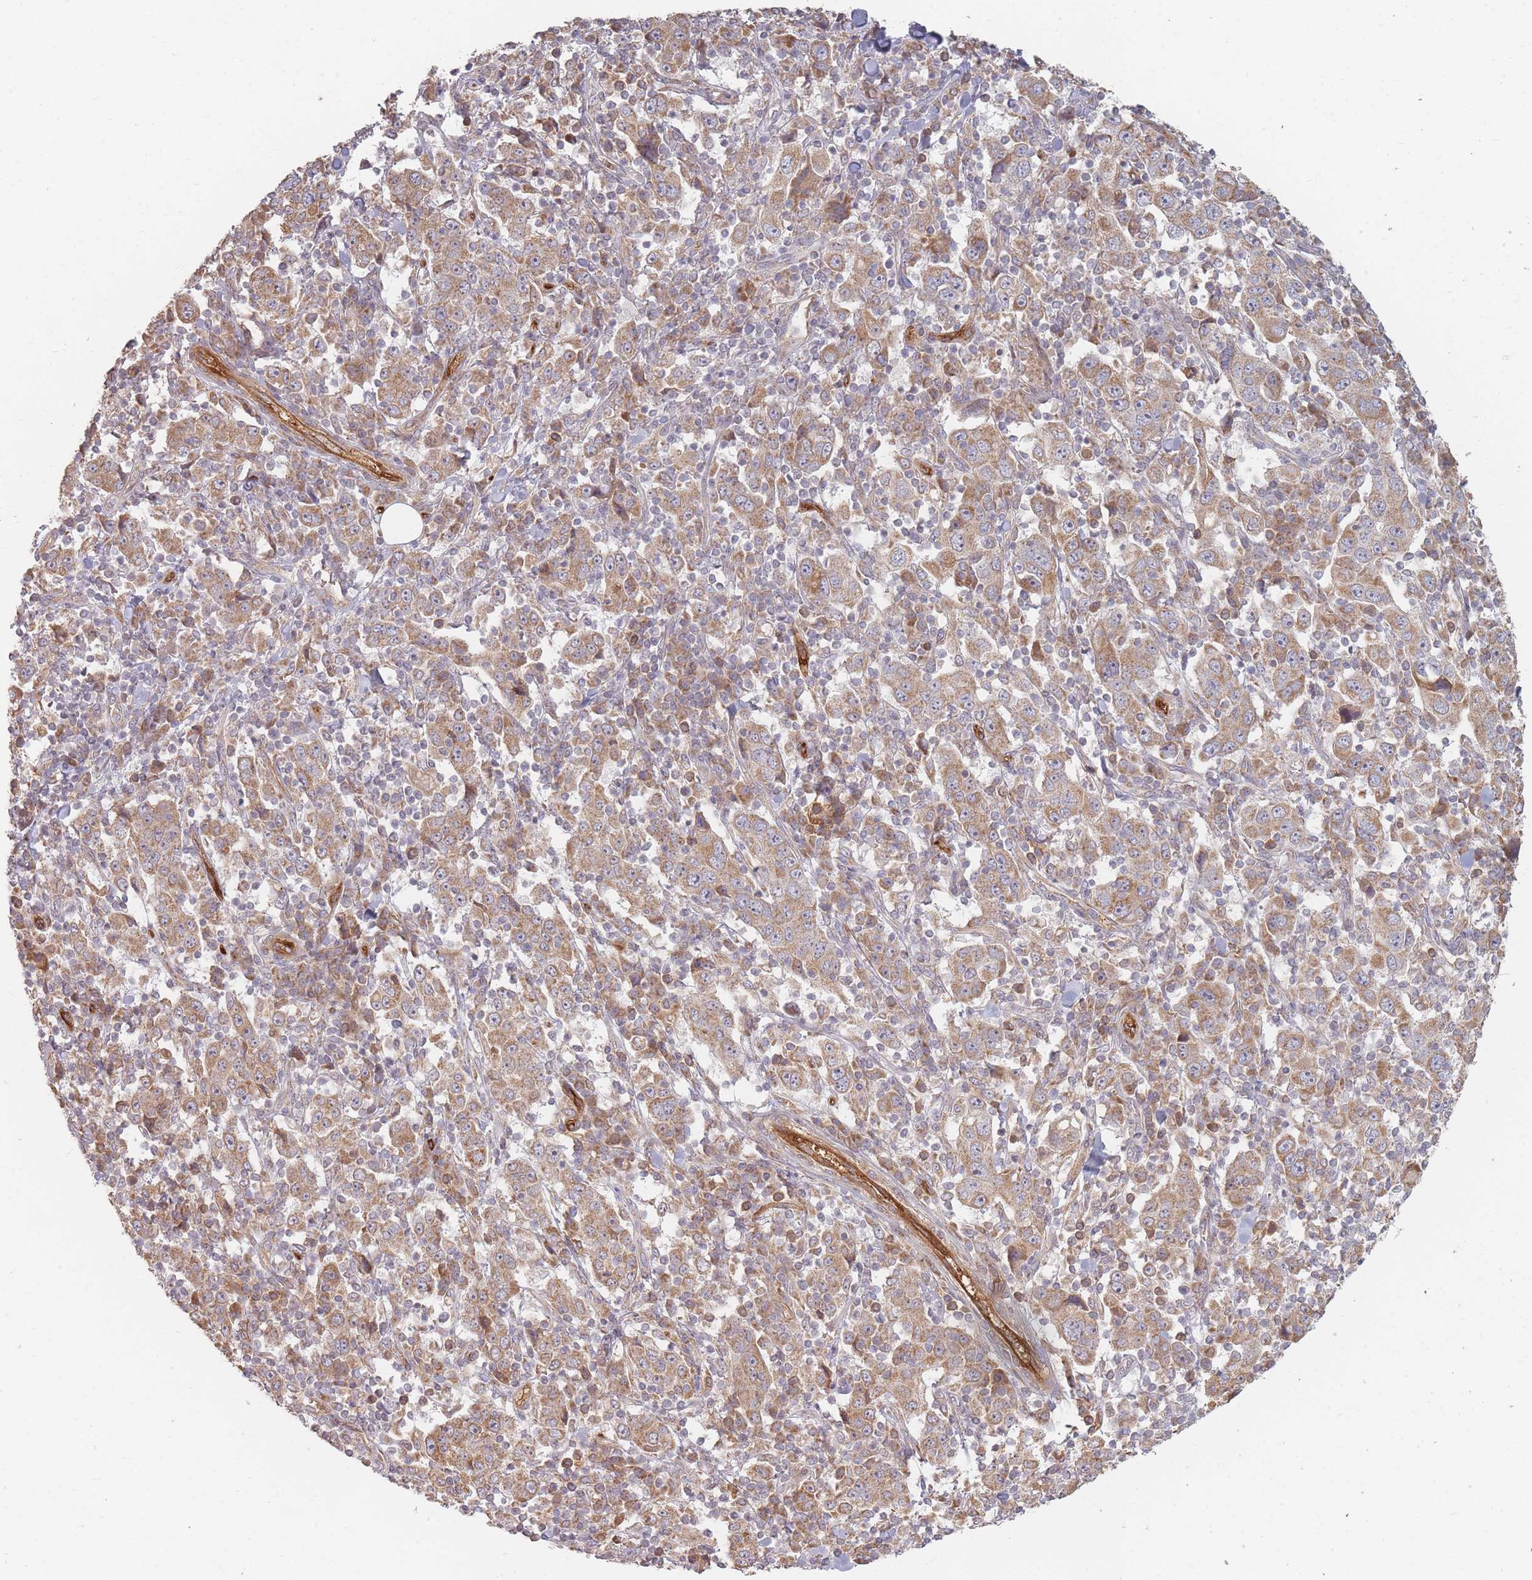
{"staining": {"intensity": "moderate", "quantity": ">75%", "location": "cytoplasmic/membranous"}, "tissue": "stomach cancer", "cell_type": "Tumor cells", "image_type": "cancer", "snomed": [{"axis": "morphology", "description": "Normal tissue, NOS"}, {"axis": "morphology", "description": "Adenocarcinoma, NOS"}, {"axis": "topography", "description": "Stomach, upper"}, {"axis": "topography", "description": "Stomach"}], "caption": "Immunohistochemical staining of stomach cancer (adenocarcinoma) demonstrates medium levels of moderate cytoplasmic/membranous protein staining in approximately >75% of tumor cells.", "gene": "MRPS6", "patient": {"sex": "male", "age": 59}}